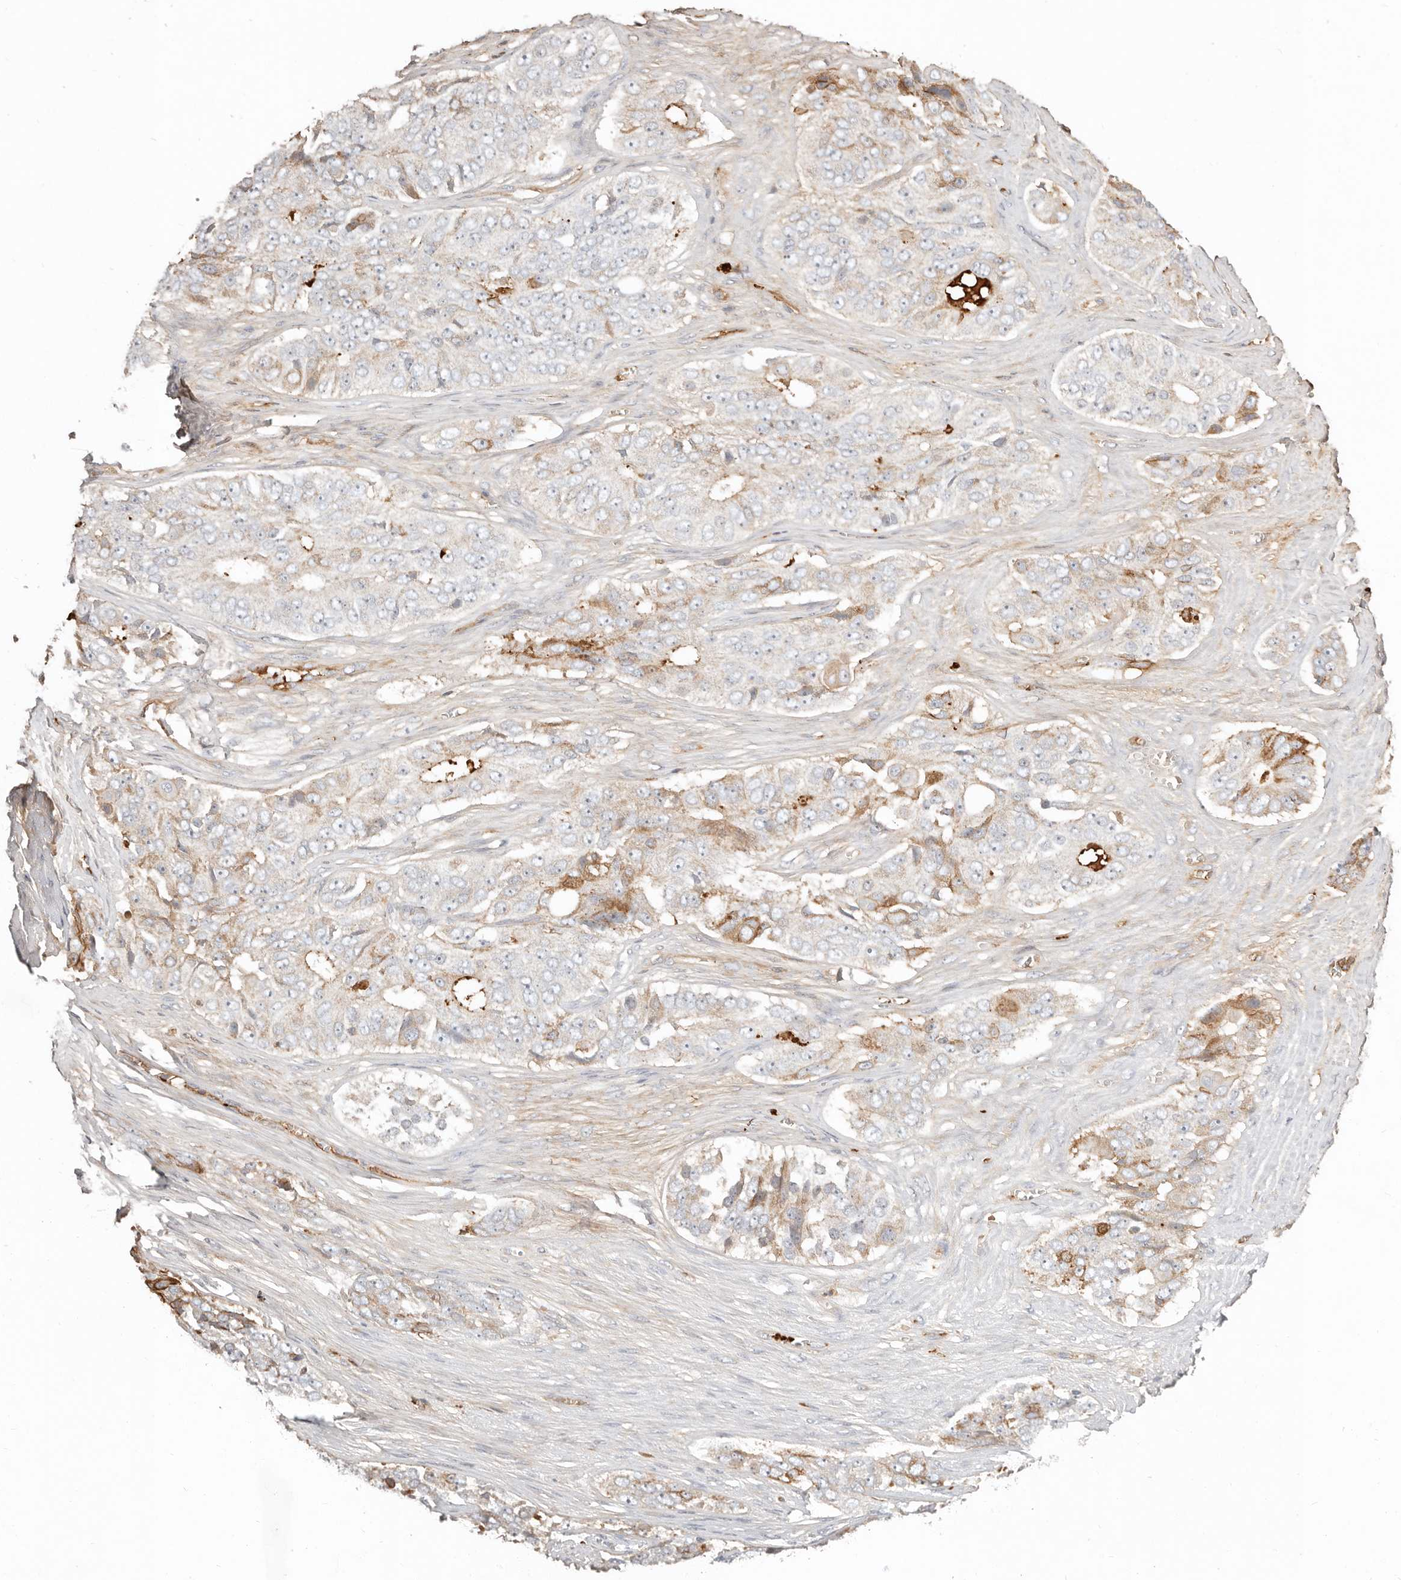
{"staining": {"intensity": "moderate", "quantity": "<25%", "location": "cytoplasmic/membranous"}, "tissue": "ovarian cancer", "cell_type": "Tumor cells", "image_type": "cancer", "snomed": [{"axis": "morphology", "description": "Carcinoma, endometroid"}, {"axis": "topography", "description": "Ovary"}], "caption": "Ovarian cancer was stained to show a protein in brown. There is low levels of moderate cytoplasmic/membranous positivity in about <25% of tumor cells. (Stains: DAB in brown, nuclei in blue, Microscopy: brightfield microscopy at high magnification).", "gene": "MTFR2", "patient": {"sex": "female", "age": 51}}